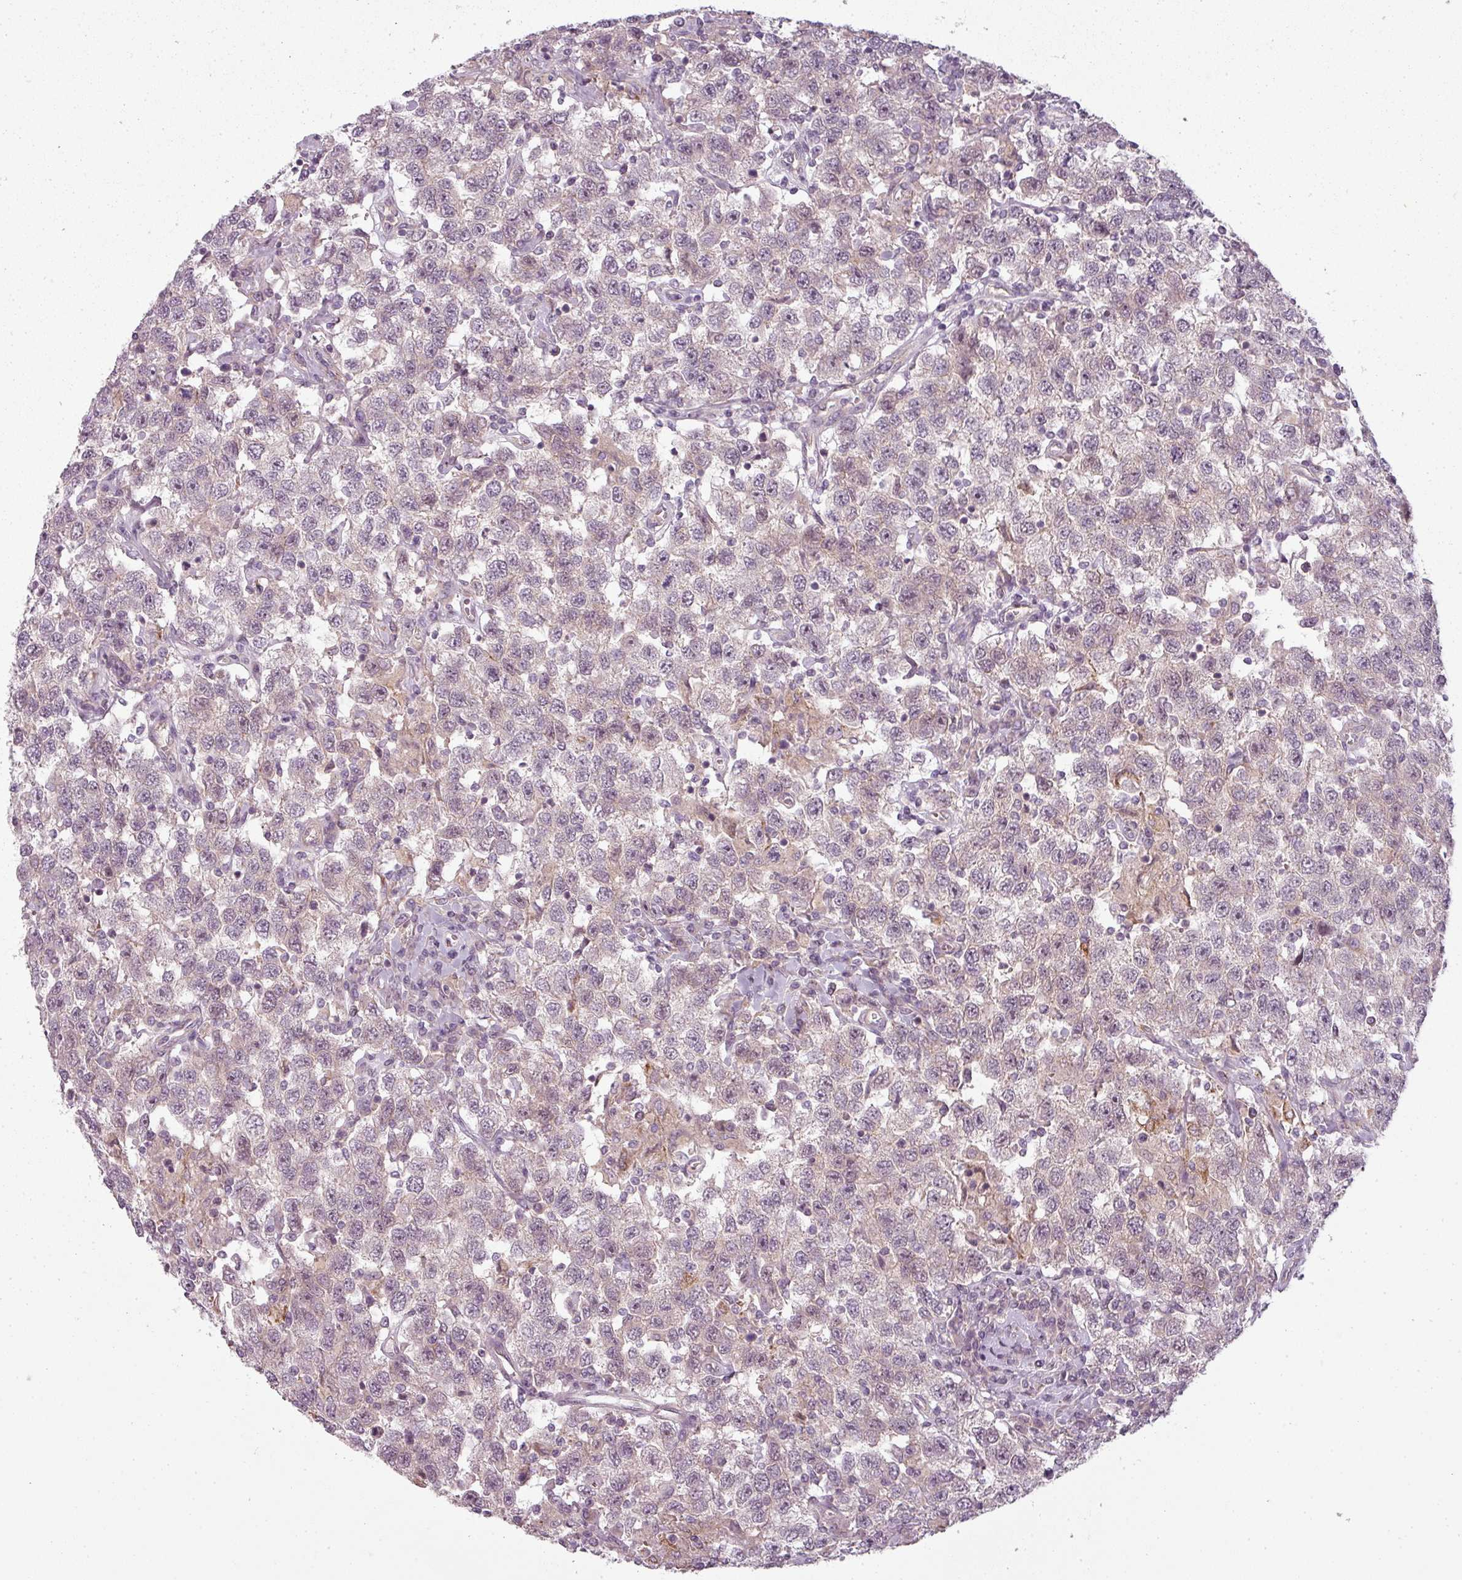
{"staining": {"intensity": "negative", "quantity": "none", "location": "none"}, "tissue": "testis cancer", "cell_type": "Tumor cells", "image_type": "cancer", "snomed": [{"axis": "morphology", "description": "Seminoma, NOS"}, {"axis": "topography", "description": "Testis"}], "caption": "Tumor cells are negative for protein expression in human testis seminoma.", "gene": "SLC16A9", "patient": {"sex": "male", "age": 41}}